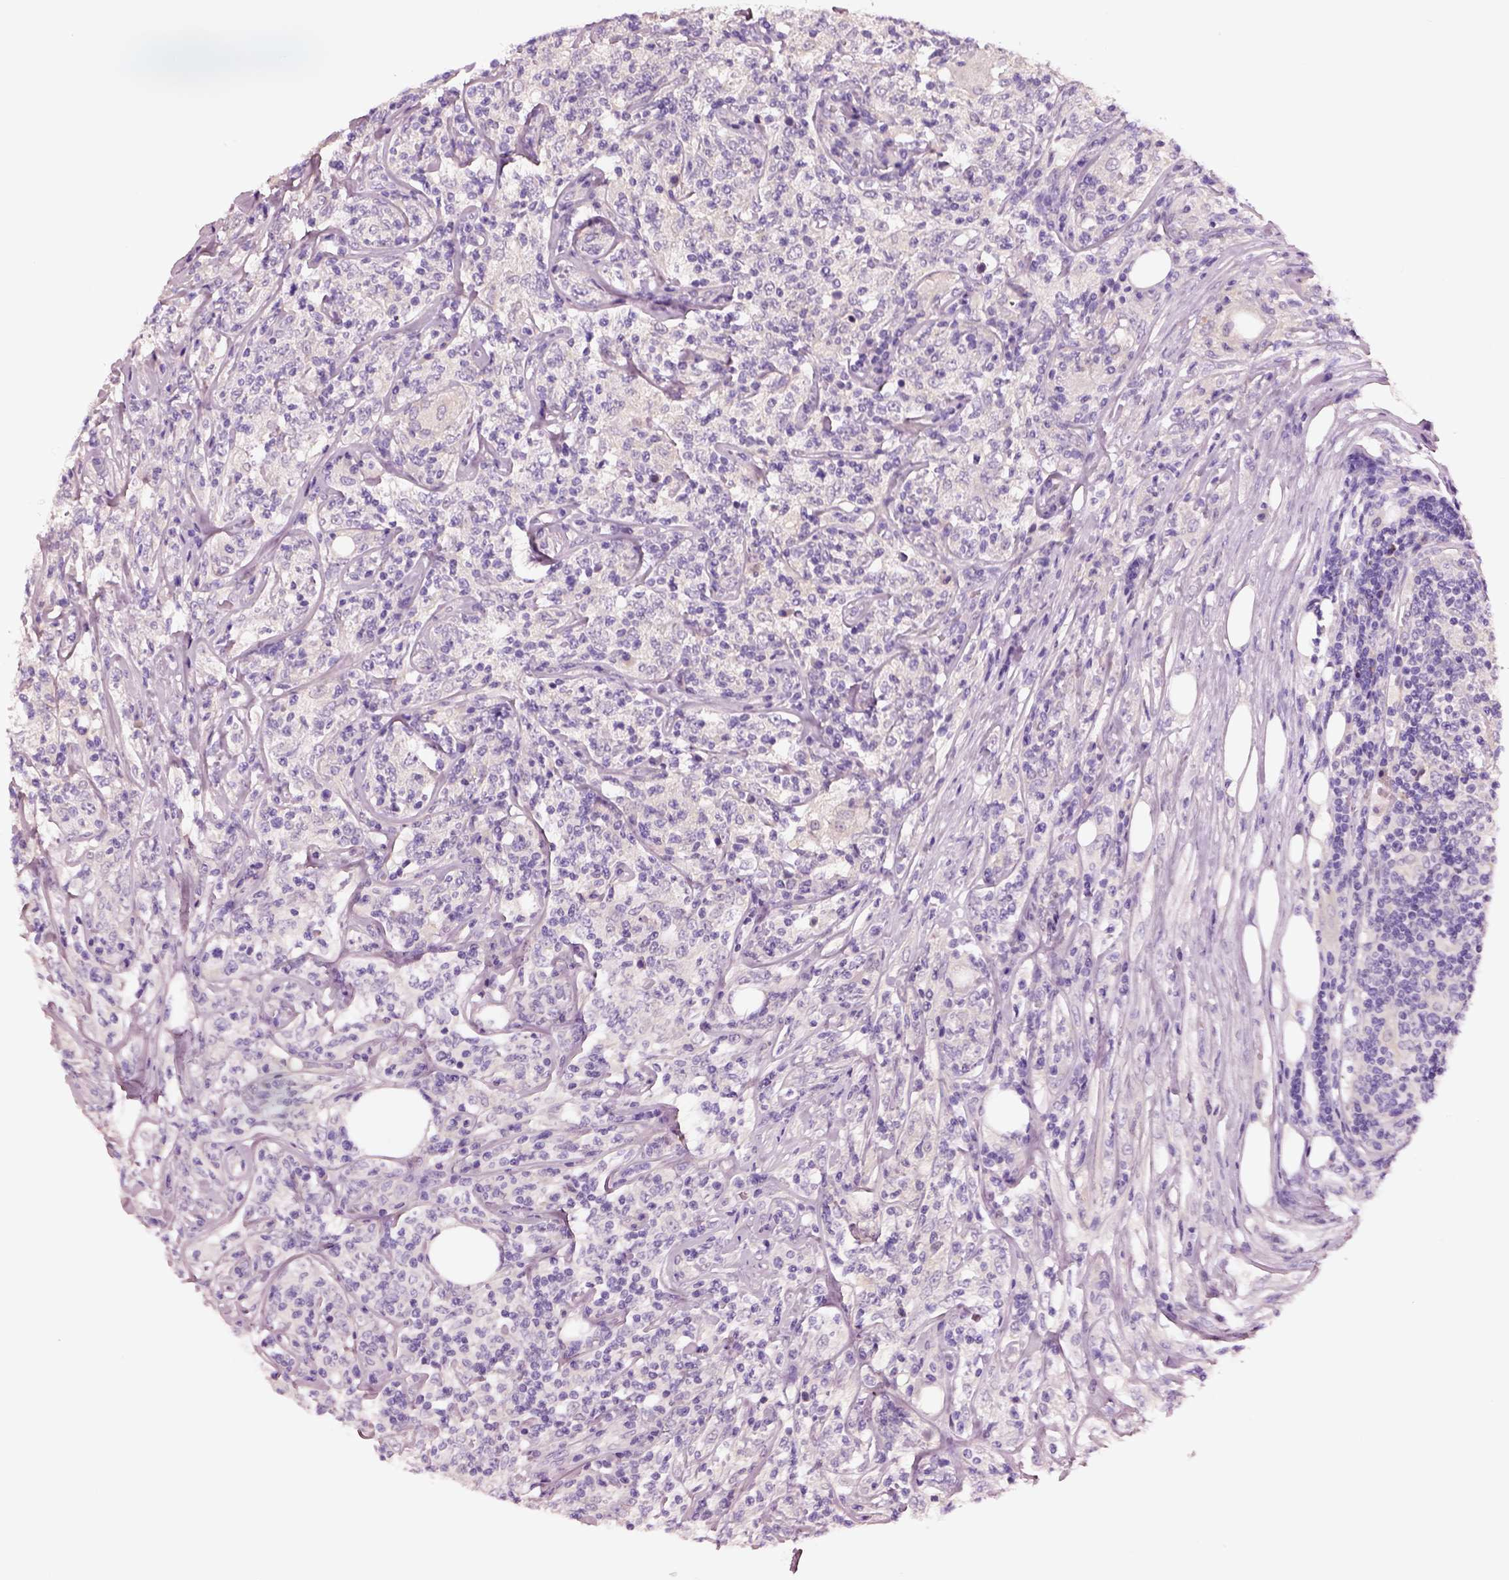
{"staining": {"intensity": "negative", "quantity": "none", "location": "none"}, "tissue": "lymphoma", "cell_type": "Tumor cells", "image_type": "cancer", "snomed": [{"axis": "morphology", "description": "Malignant lymphoma, non-Hodgkin's type, High grade"}, {"axis": "topography", "description": "Lymph node"}], "caption": "Immunohistochemical staining of human lymphoma exhibits no significant positivity in tumor cells.", "gene": "ELSPBP1", "patient": {"sex": "female", "age": 84}}